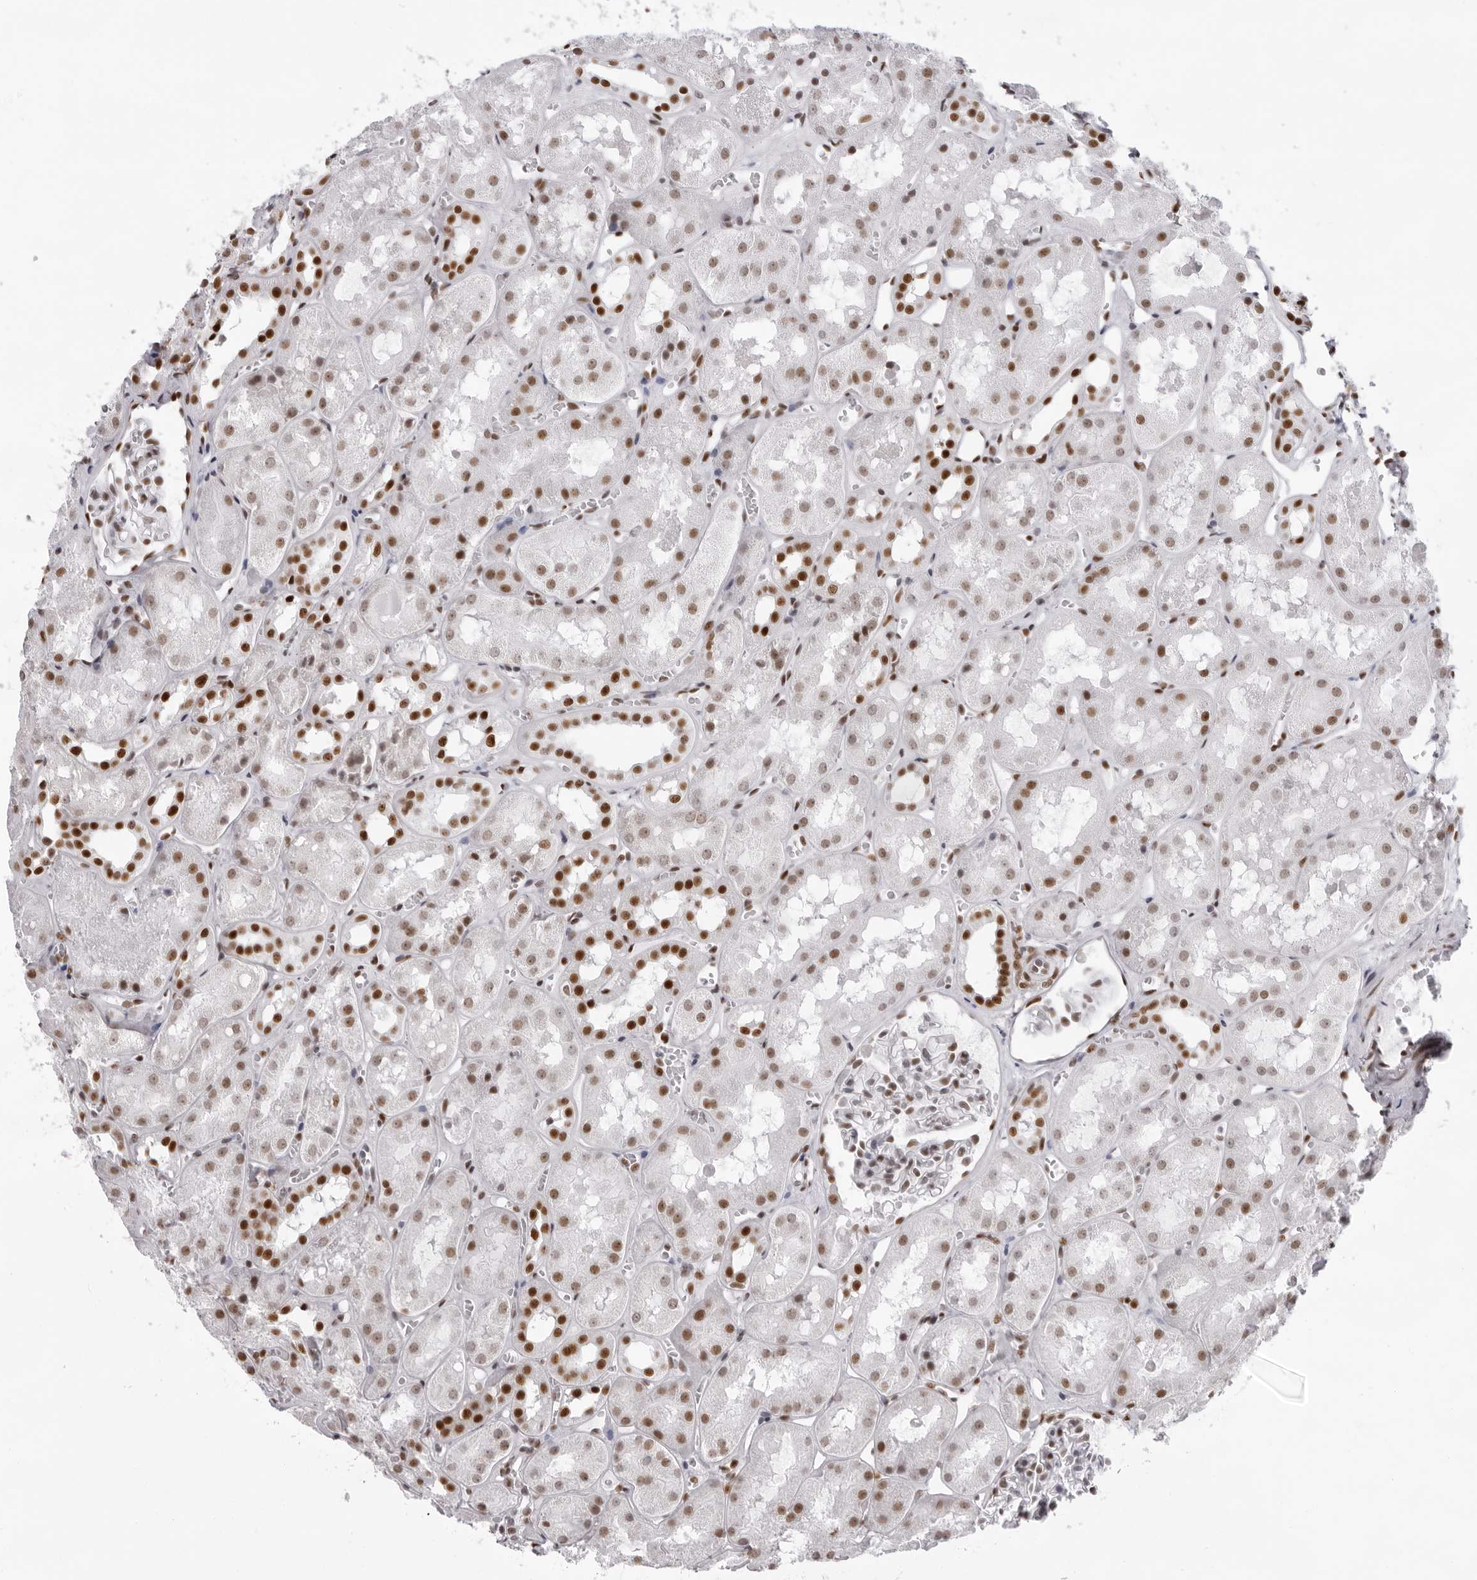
{"staining": {"intensity": "moderate", "quantity": "25%-75%", "location": "nuclear"}, "tissue": "kidney", "cell_type": "Cells in glomeruli", "image_type": "normal", "snomed": [{"axis": "morphology", "description": "Normal tissue, NOS"}, {"axis": "topography", "description": "Kidney"}], "caption": "Benign kidney shows moderate nuclear expression in about 25%-75% of cells in glomeruli, visualized by immunohistochemistry.", "gene": "IRF2BP2", "patient": {"sex": "male", "age": 16}}